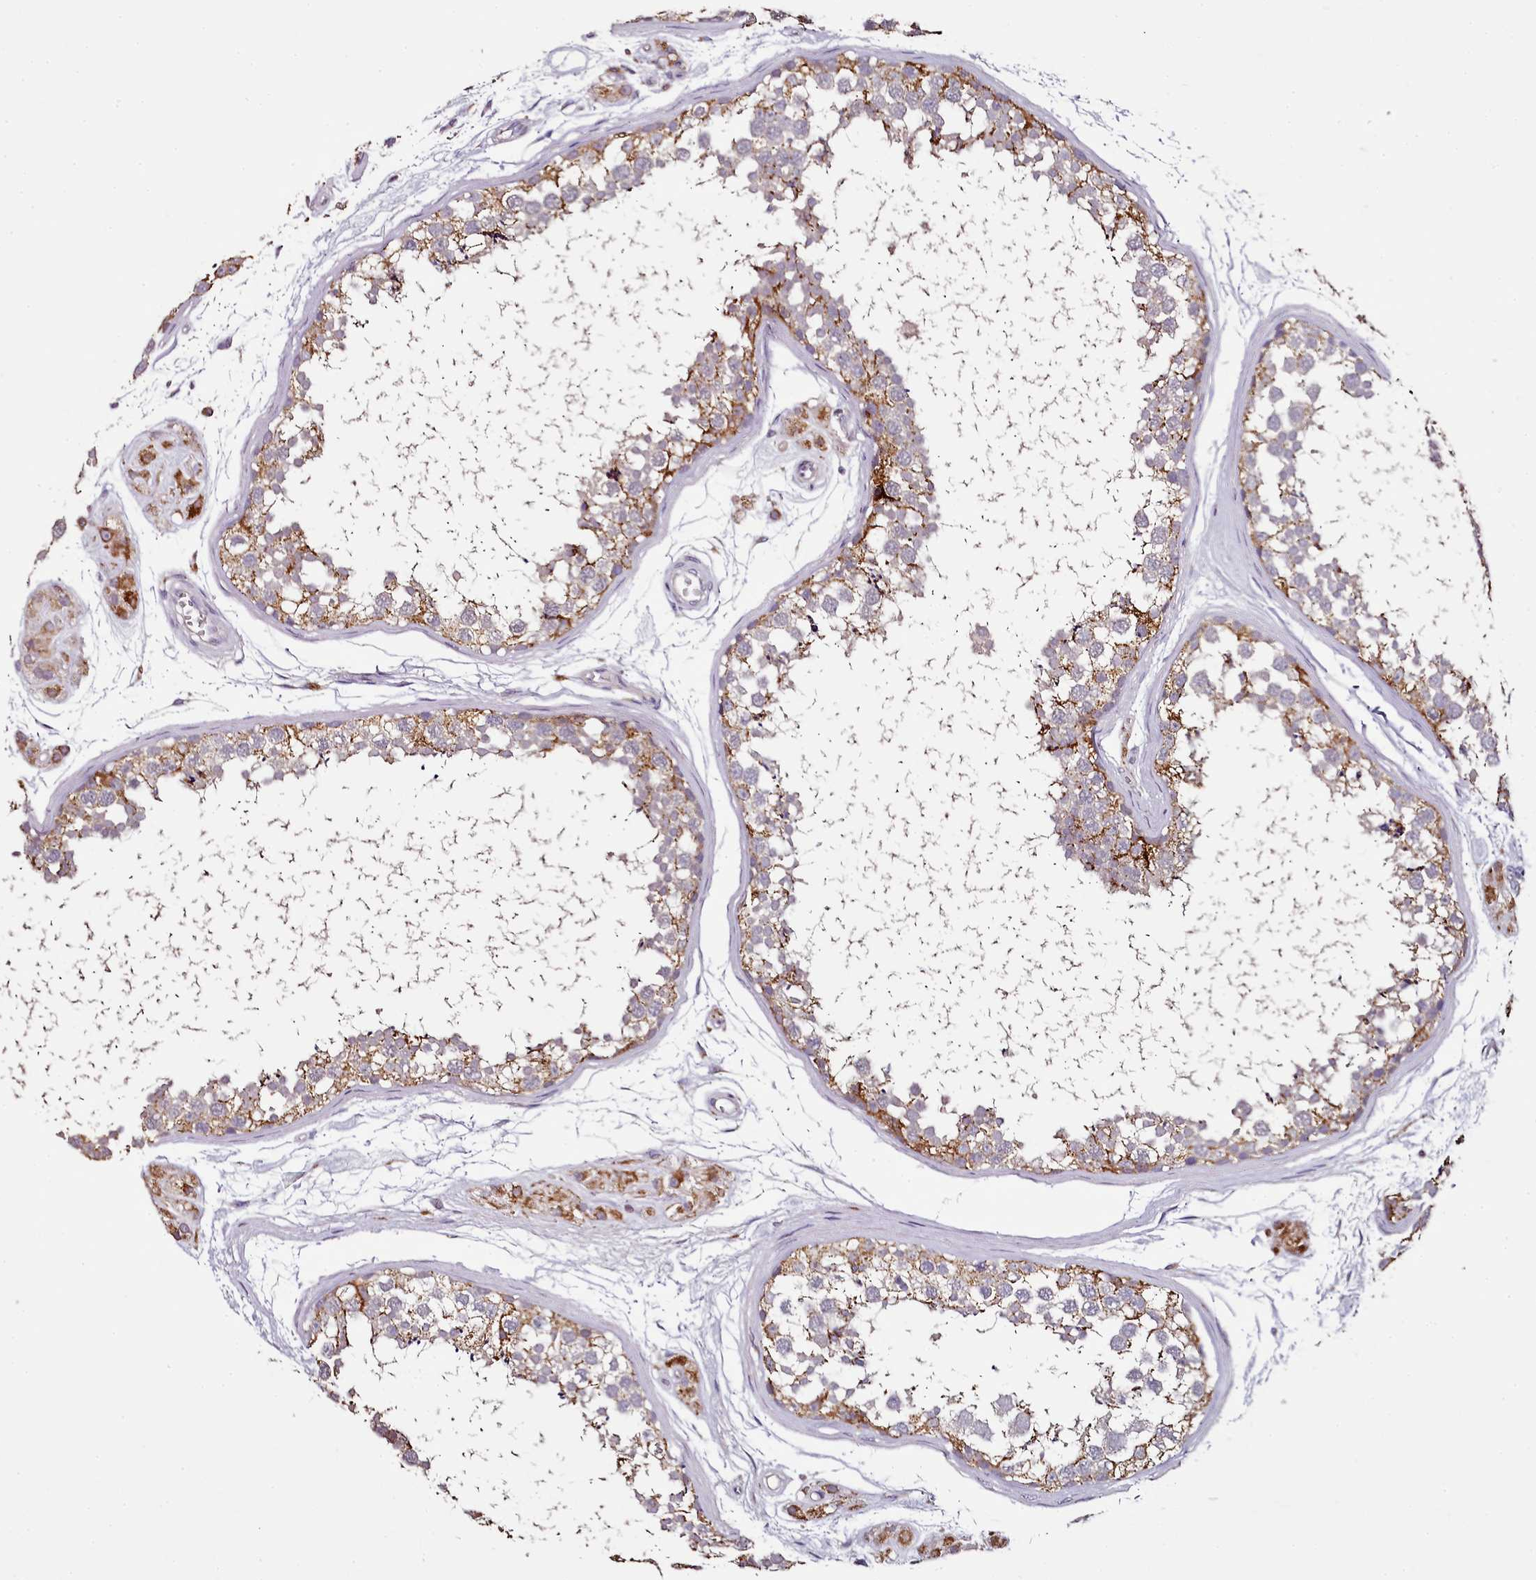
{"staining": {"intensity": "moderate", "quantity": "25%-75%", "location": "cytoplasmic/membranous"}, "tissue": "testis", "cell_type": "Cells in seminiferous ducts", "image_type": "normal", "snomed": [{"axis": "morphology", "description": "Normal tissue, NOS"}, {"axis": "topography", "description": "Testis"}], "caption": "Normal testis demonstrates moderate cytoplasmic/membranous expression in approximately 25%-75% of cells in seminiferous ducts, visualized by immunohistochemistry. (DAB (3,3'-diaminobenzidine) IHC with brightfield microscopy, high magnification).", "gene": "ACSS1", "patient": {"sex": "male", "age": 56}}